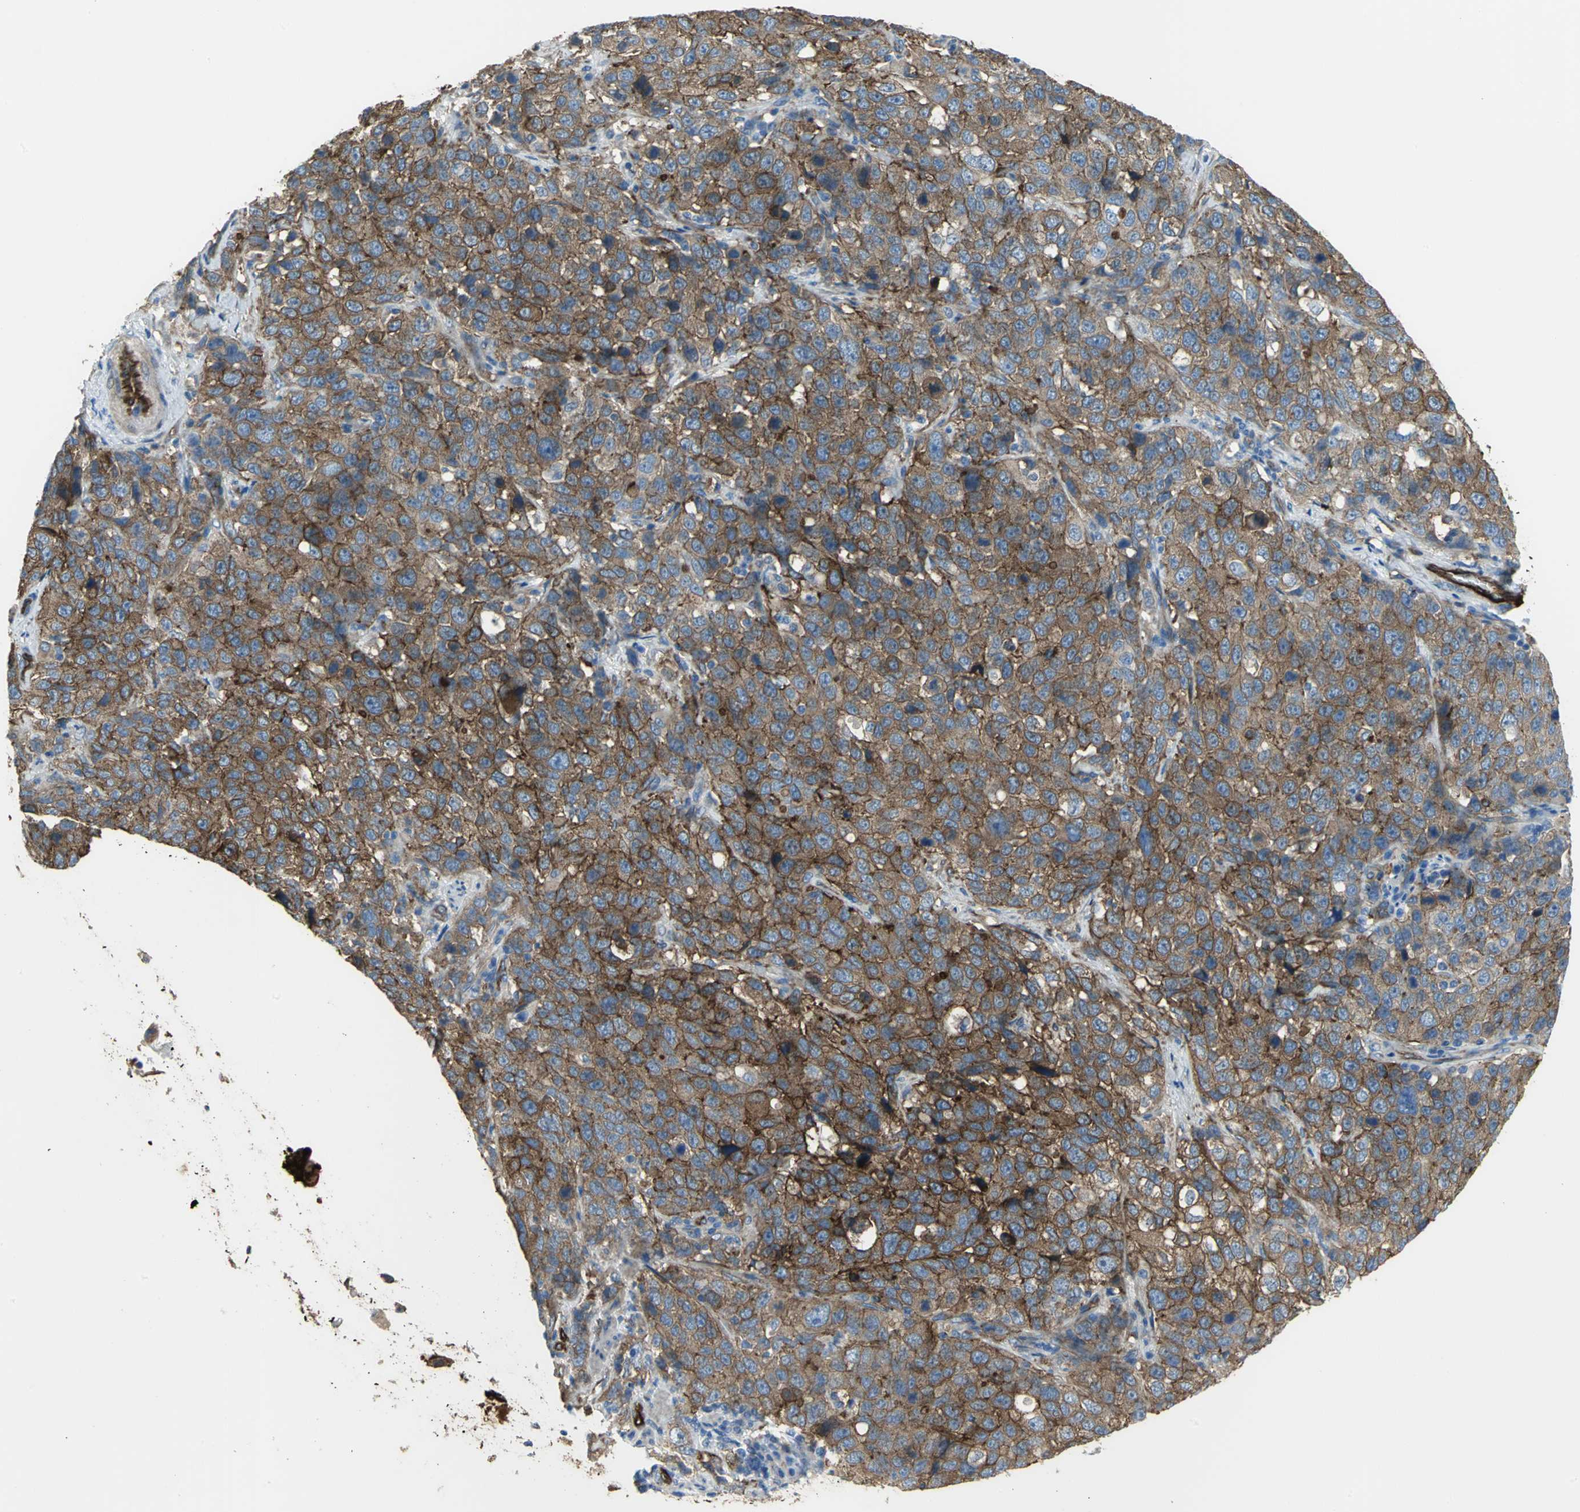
{"staining": {"intensity": "strong", "quantity": ">75%", "location": "cytoplasmic/membranous"}, "tissue": "stomach cancer", "cell_type": "Tumor cells", "image_type": "cancer", "snomed": [{"axis": "morphology", "description": "Normal tissue, NOS"}, {"axis": "morphology", "description": "Adenocarcinoma, NOS"}, {"axis": "topography", "description": "Stomach"}], "caption": "An IHC photomicrograph of tumor tissue is shown. Protein staining in brown labels strong cytoplasmic/membranous positivity in stomach cancer (adenocarcinoma) within tumor cells.", "gene": "FLNB", "patient": {"sex": "male", "age": 48}}